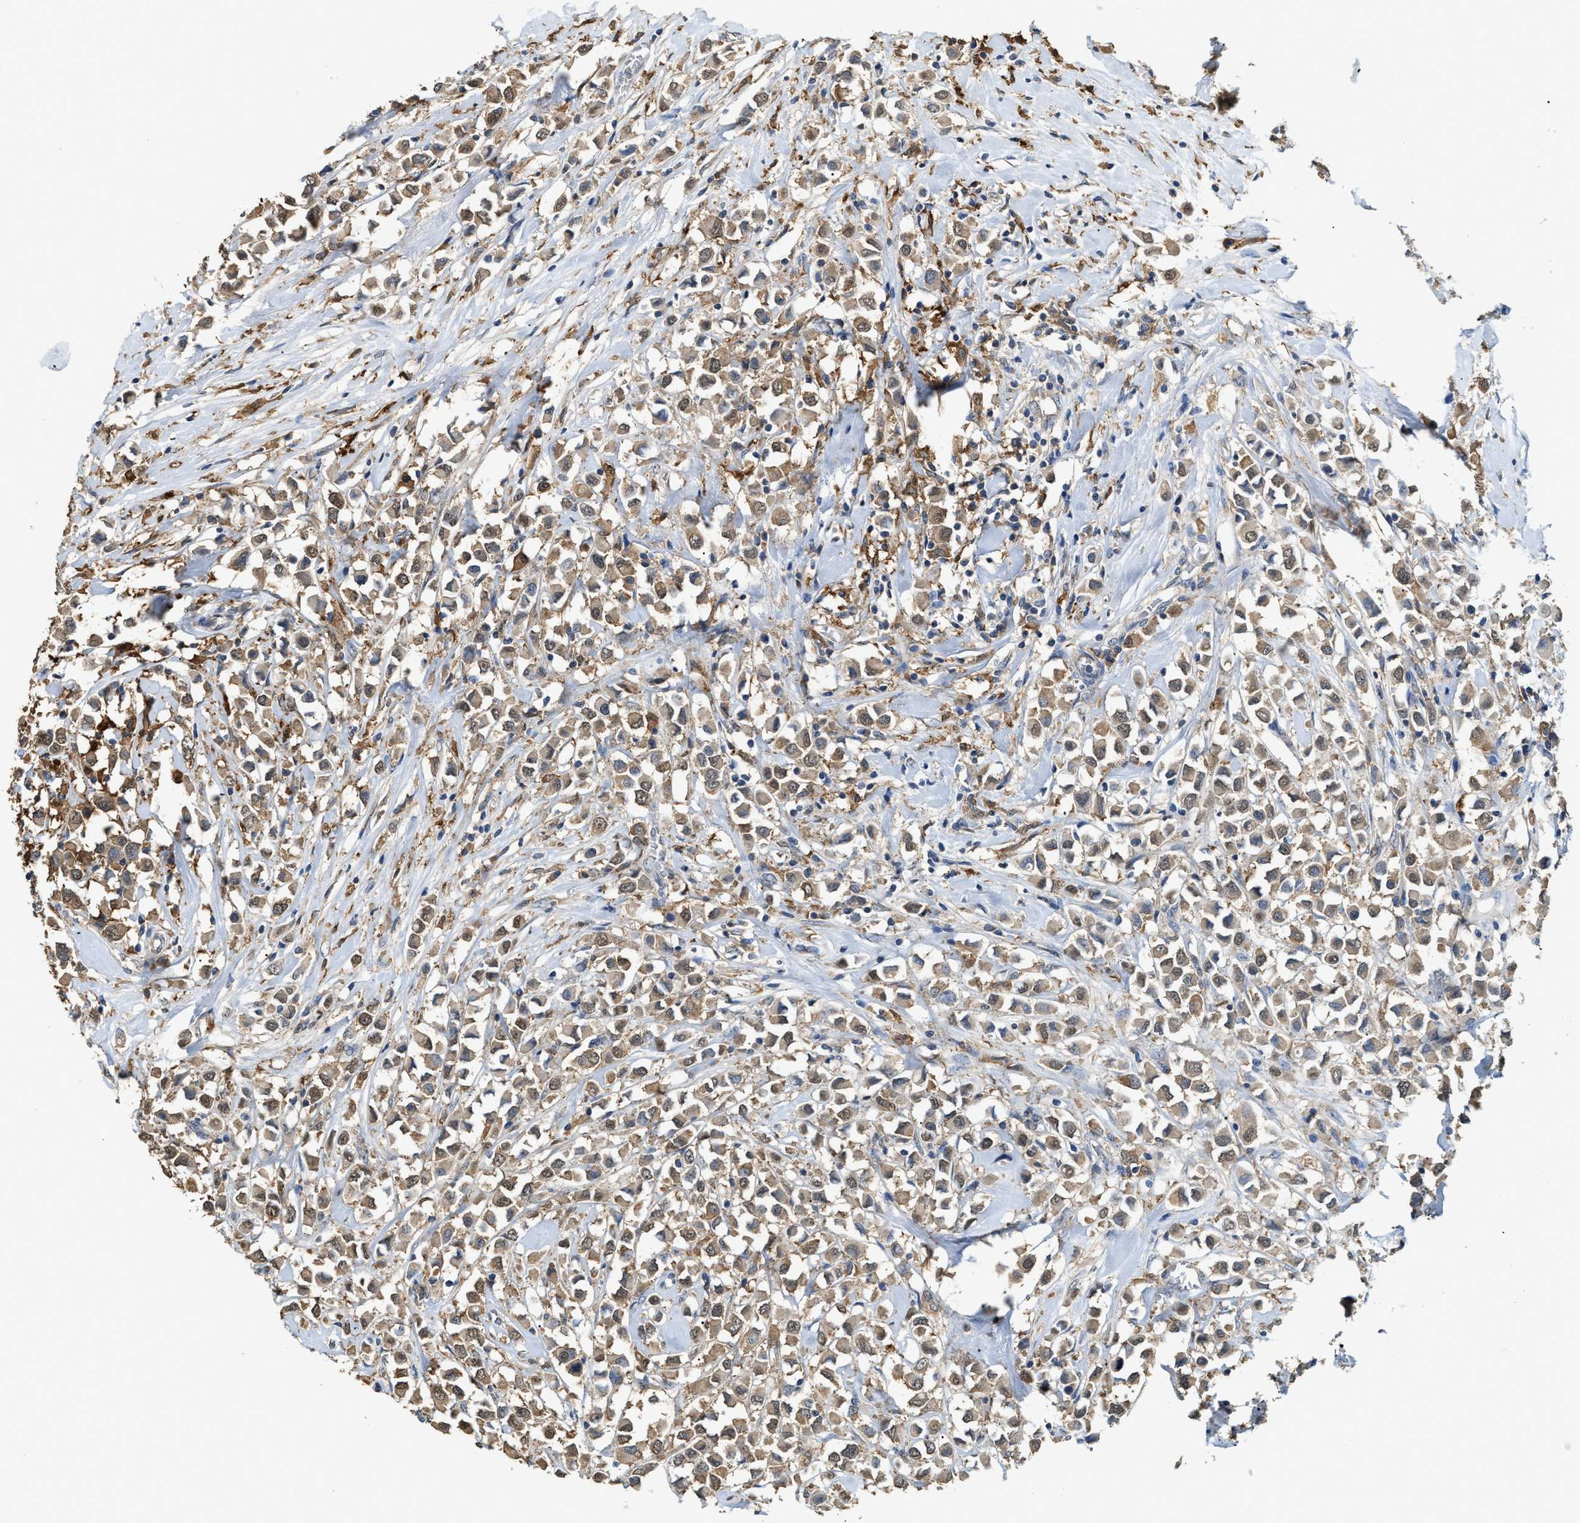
{"staining": {"intensity": "moderate", "quantity": ">75%", "location": "cytoplasmic/membranous"}, "tissue": "breast cancer", "cell_type": "Tumor cells", "image_type": "cancer", "snomed": [{"axis": "morphology", "description": "Duct carcinoma"}, {"axis": "topography", "description": "Breast"}], "caption": "Human breast cancer (infiltrating ductal carcinoma) stained for a protein (brown) exhibits moderate cytoplasmic/membranous positive staining in approximately >75% of tumor cells.", "gene": "GCN1", "patient": {"sex": "female", "age": 61}}